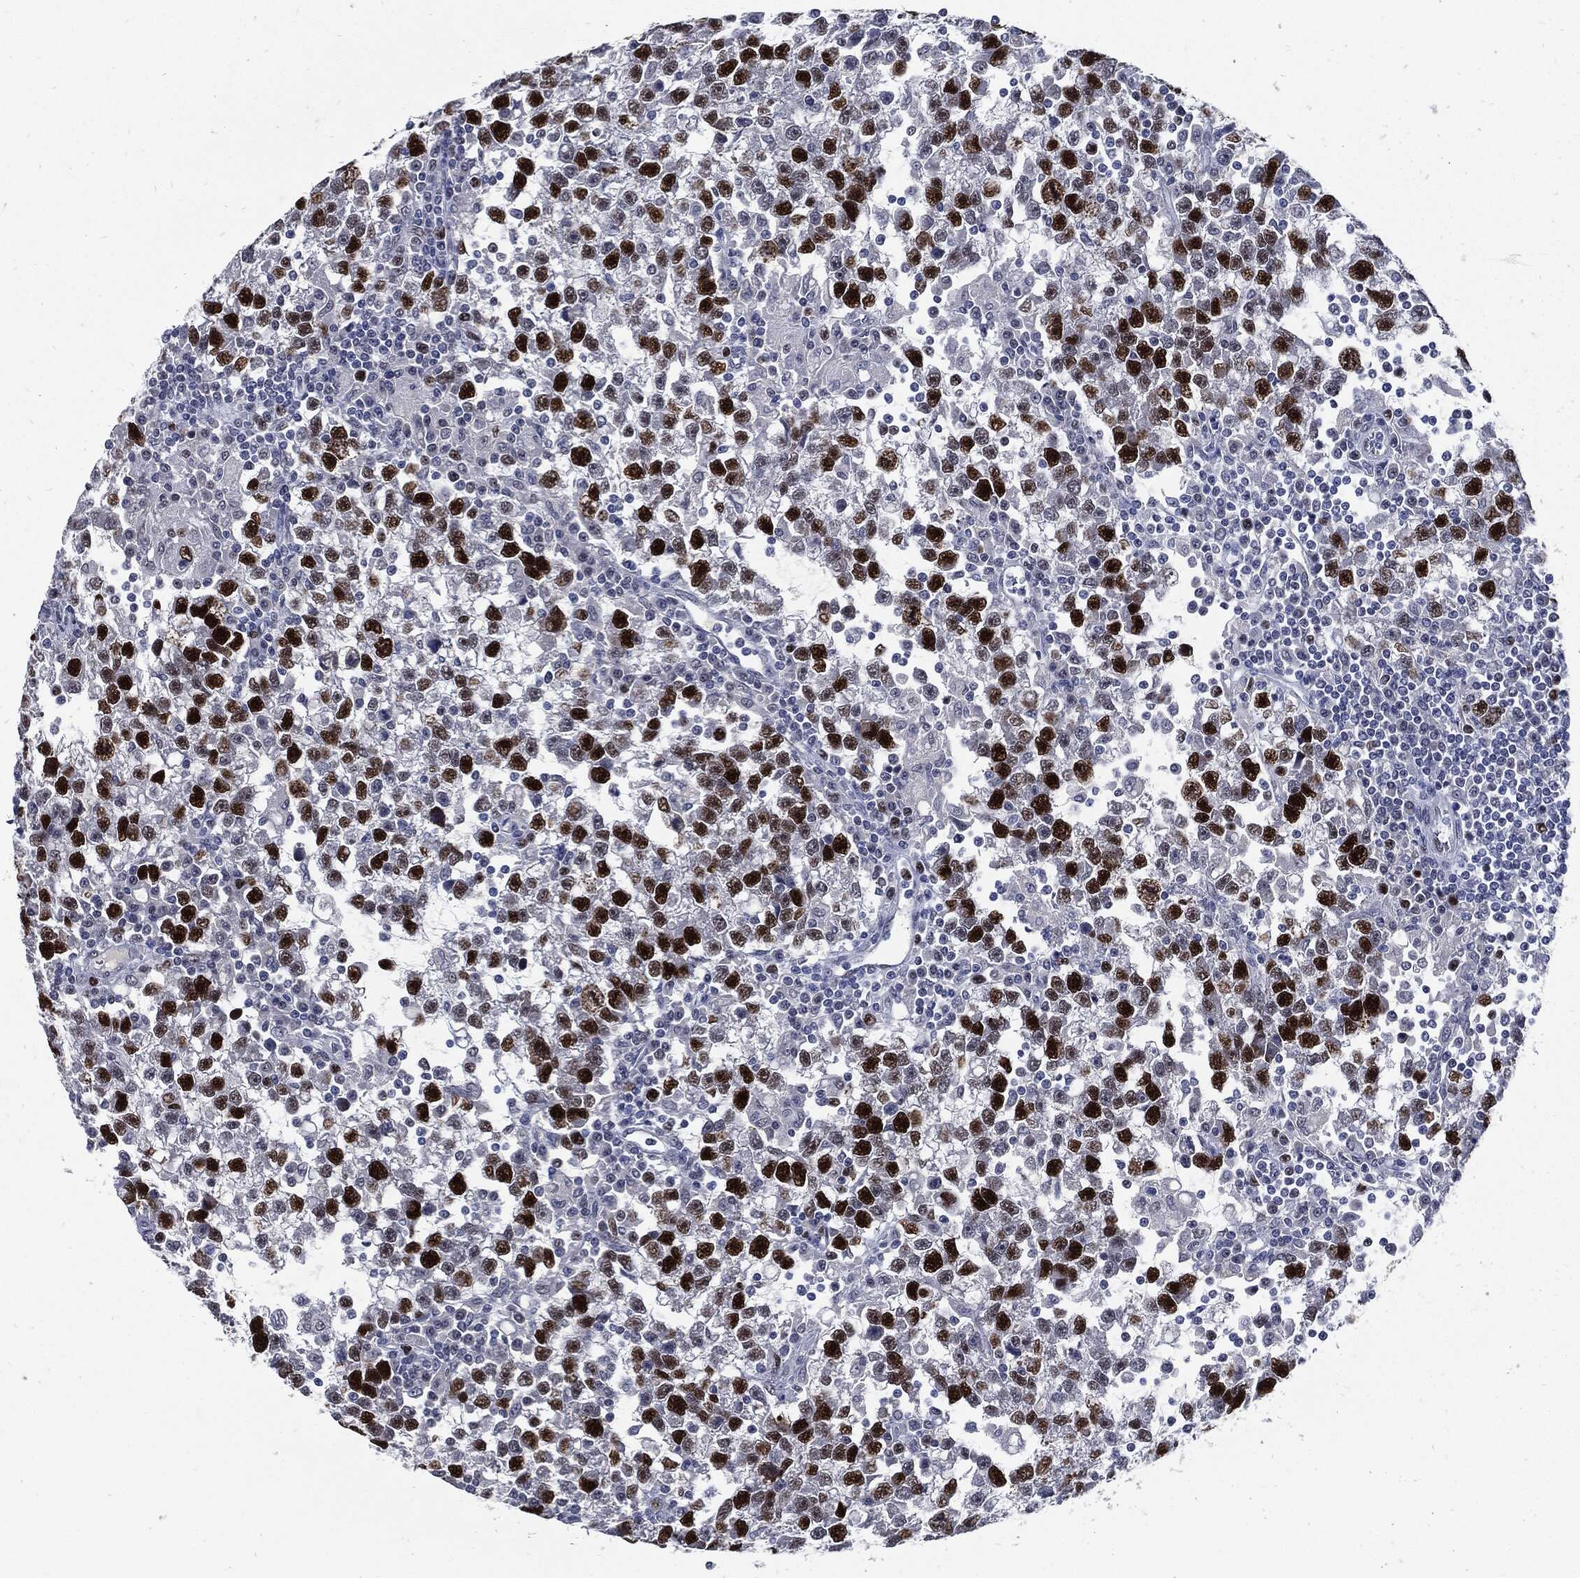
{"staining": {"intensity": "strong", "quantity": ">75%", "location": "nuclear"}, "tissue": "testis cancer", "cell_type": "Tumor cells", "image_type": "cancer", "snomed": [{"axis": "morphology", "description": "Seminoma, NOS"}, {"axis": "topography", "description": "Testis"}], "caption": "Tumor cells reveal strong nuclear positivity in about >75% of cells in testis cancer.", "gene": "NBN", "patient": {"sex": "male", "age": 47}}